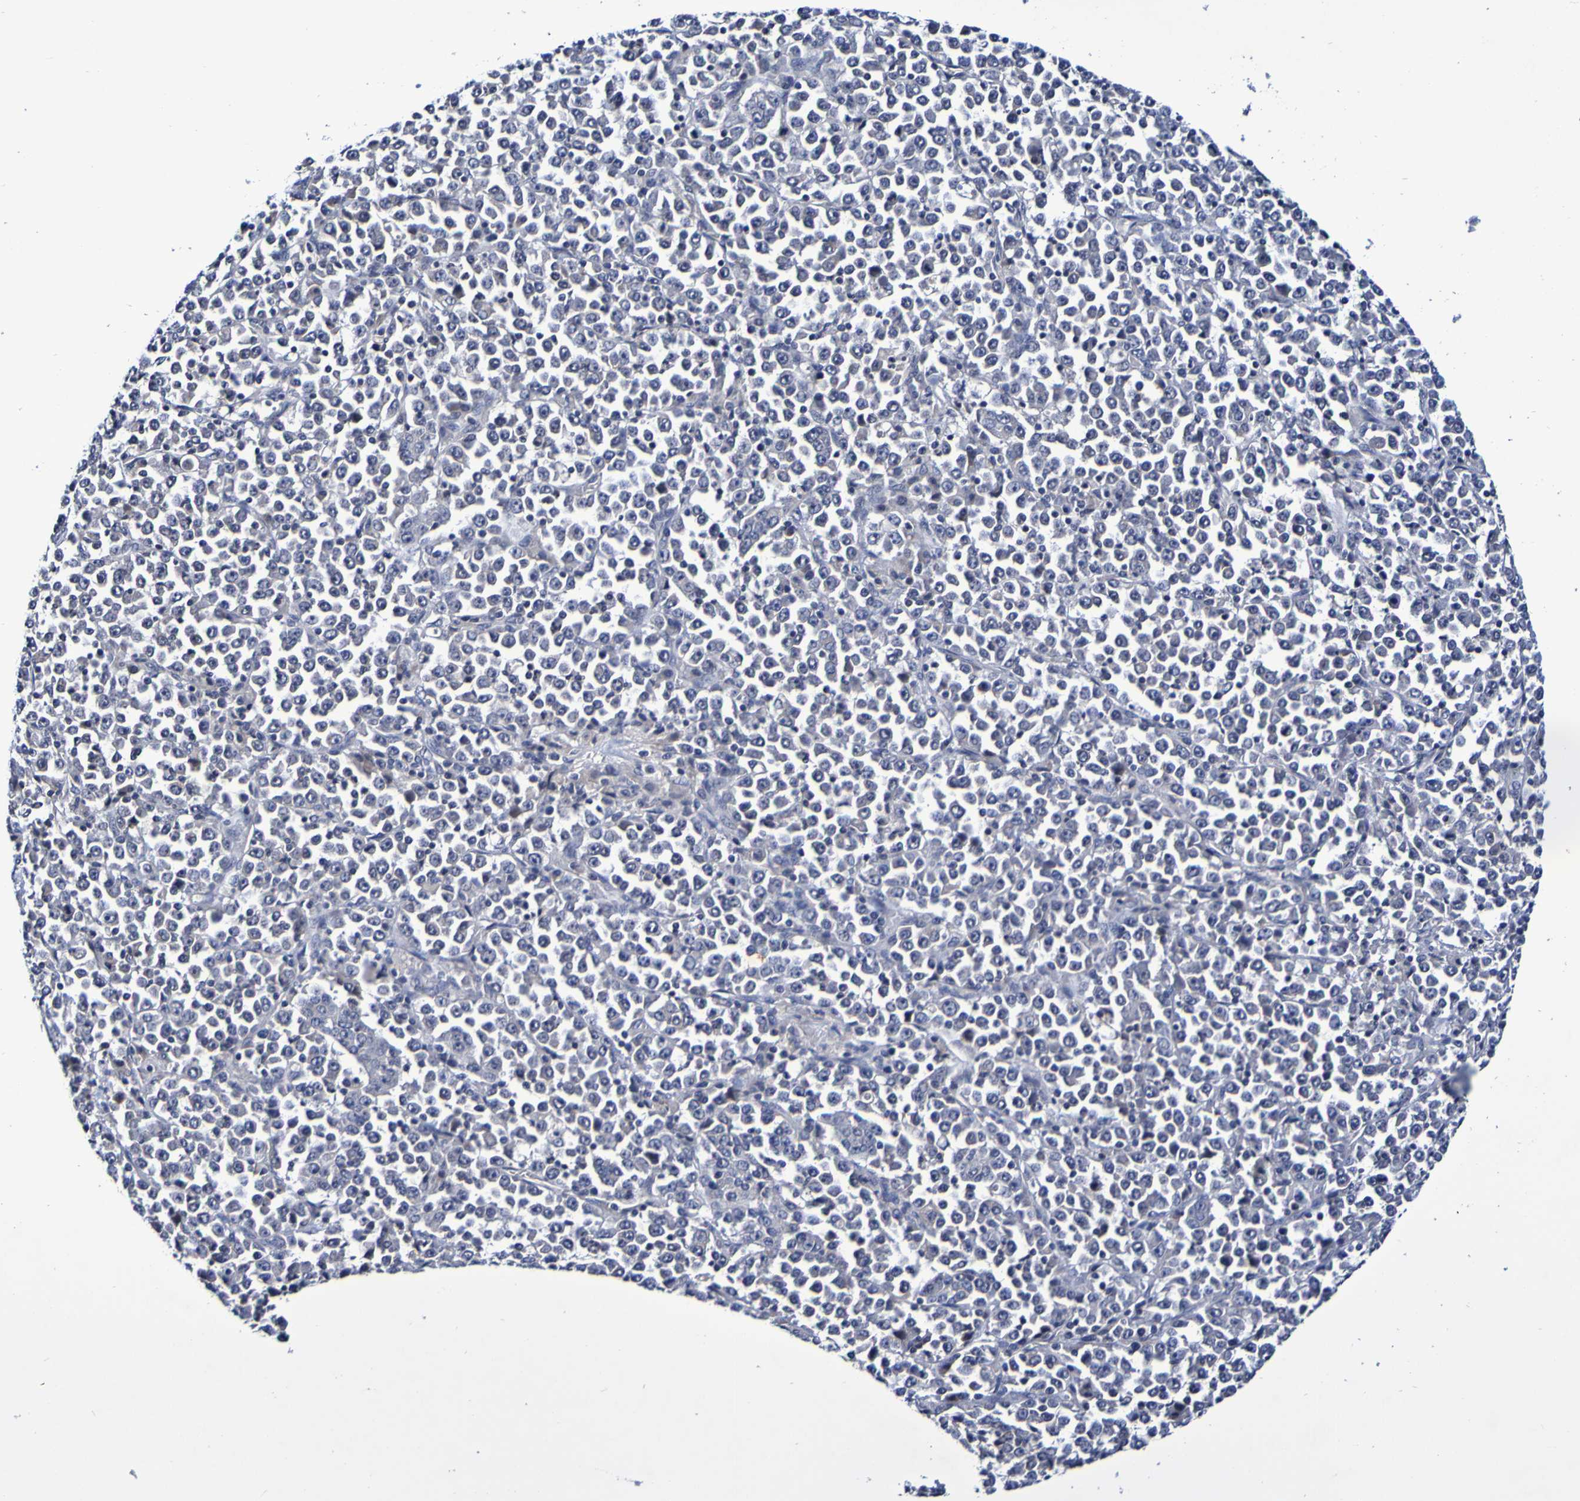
{"staining": {"intensity": "negative", "quantity": "none", "location": "none"}, "tissue": "stomach cancer", "cell_type": "Tumor cells", "image_type": "cancer", "snomed": [{"axis": "morphology", "description": "Normal tissue, NOS"}, {"axis": "morphology", "description": "Adenocarcinoma, NOS"}, {"axis": "topography", "description": "Stomach, upper"}, {"axis": "topography", "description": "Stomach"}], "caption": "Tumor cells are negative for protein expression in human stomach cancer (adenocarcinoma).", "gene": "PTP4A2", "patient": {"sex": "male", "age": 59}}